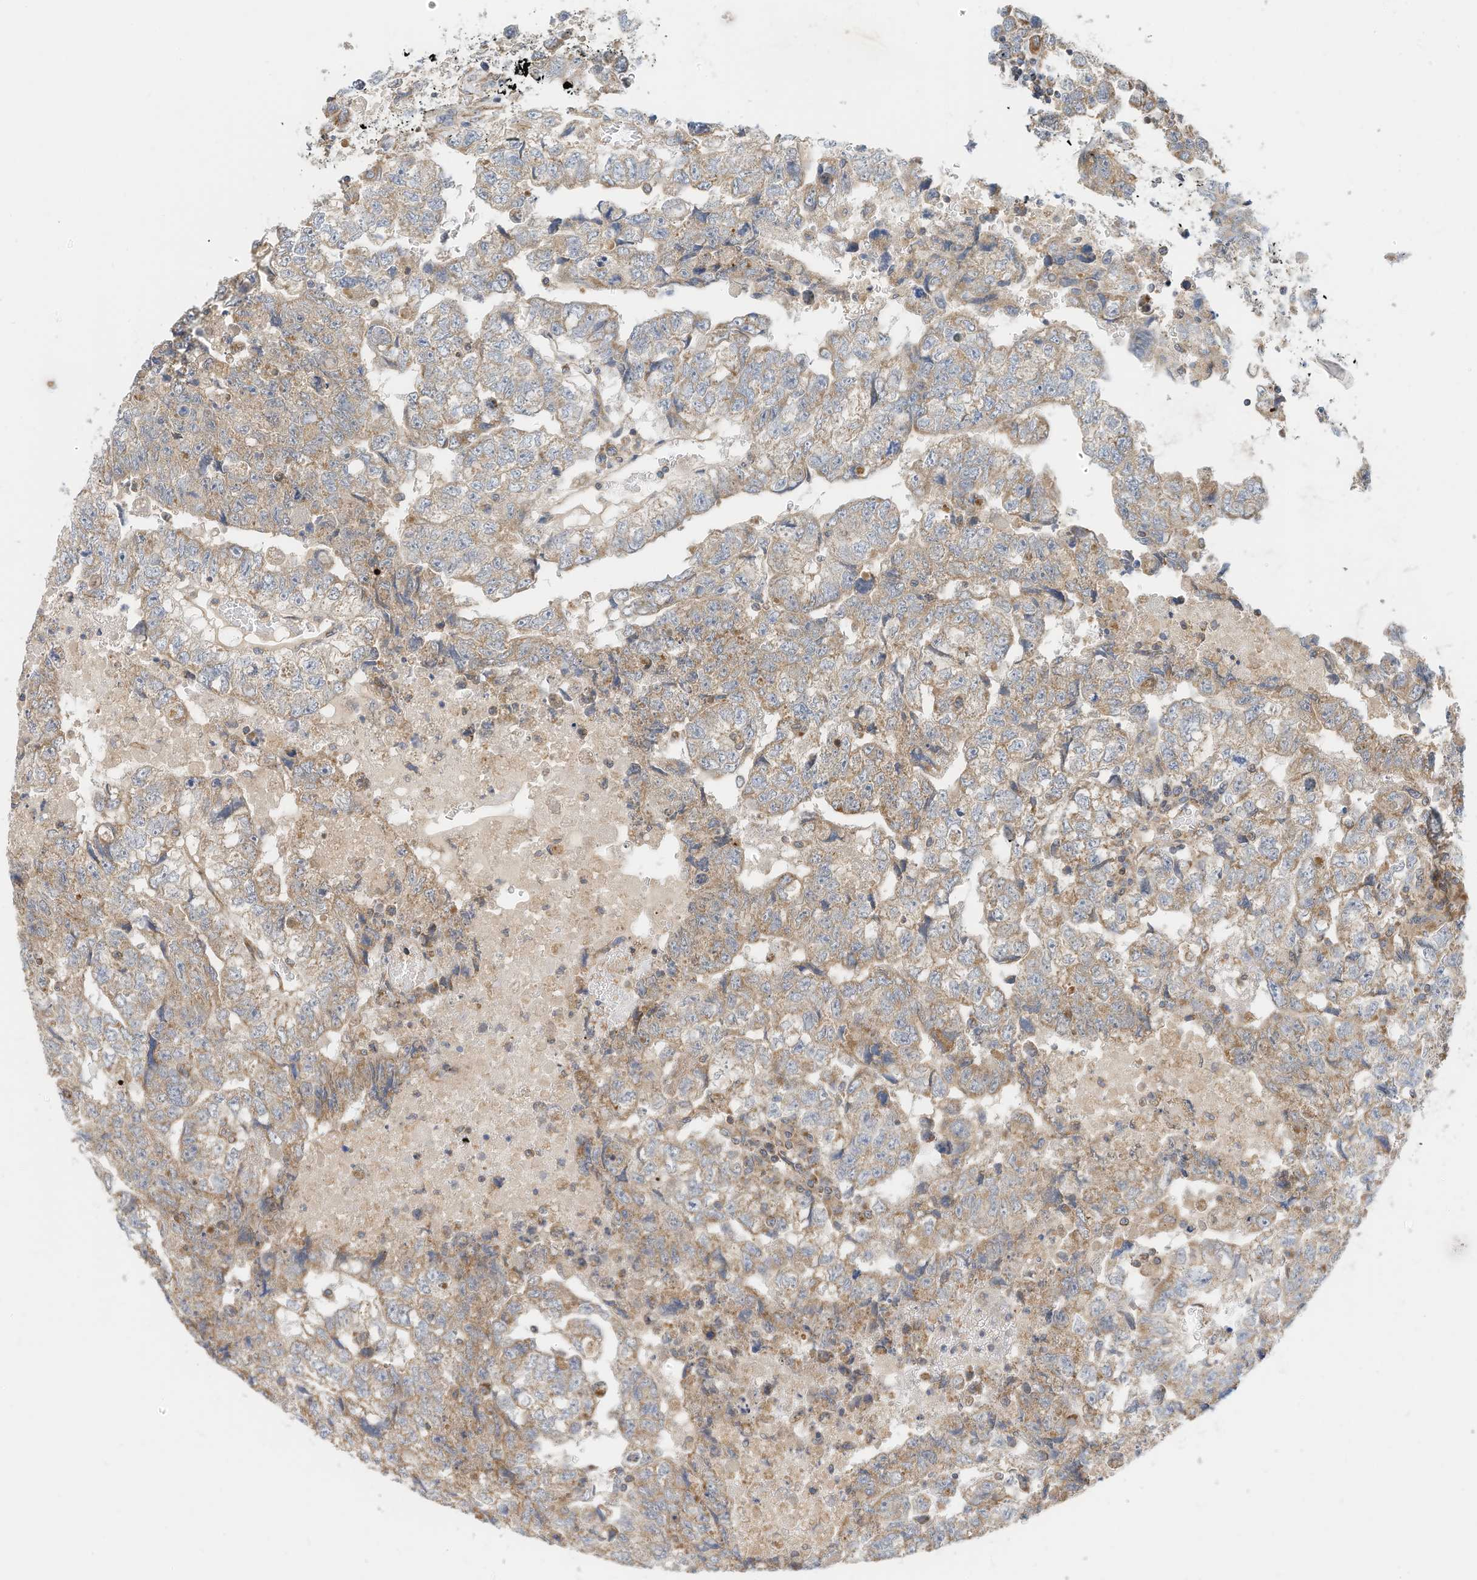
{"staining": {"intensity": "weak", "quantity": "25%-75%", "location": "cytoplasmic/membranous"}, "tissue": "testis cancer", "cell_type": "Tumor cells", "image_type": "cancer", "snomed": [{"axis": "morphology", "description": "Carcinoma, Embryonal, NOS"}, {"axis": "topography", "description": "Testis"}], "caption": "A high-resolution image shows immunohistochemistry staining of embryonal carcinoma (testis), which shows weak cytoplasmic/membranous expression in about 25%-75% of tumor cells.", "gene": "METTL6", "patient": {"sex": "male", "age": 36}}